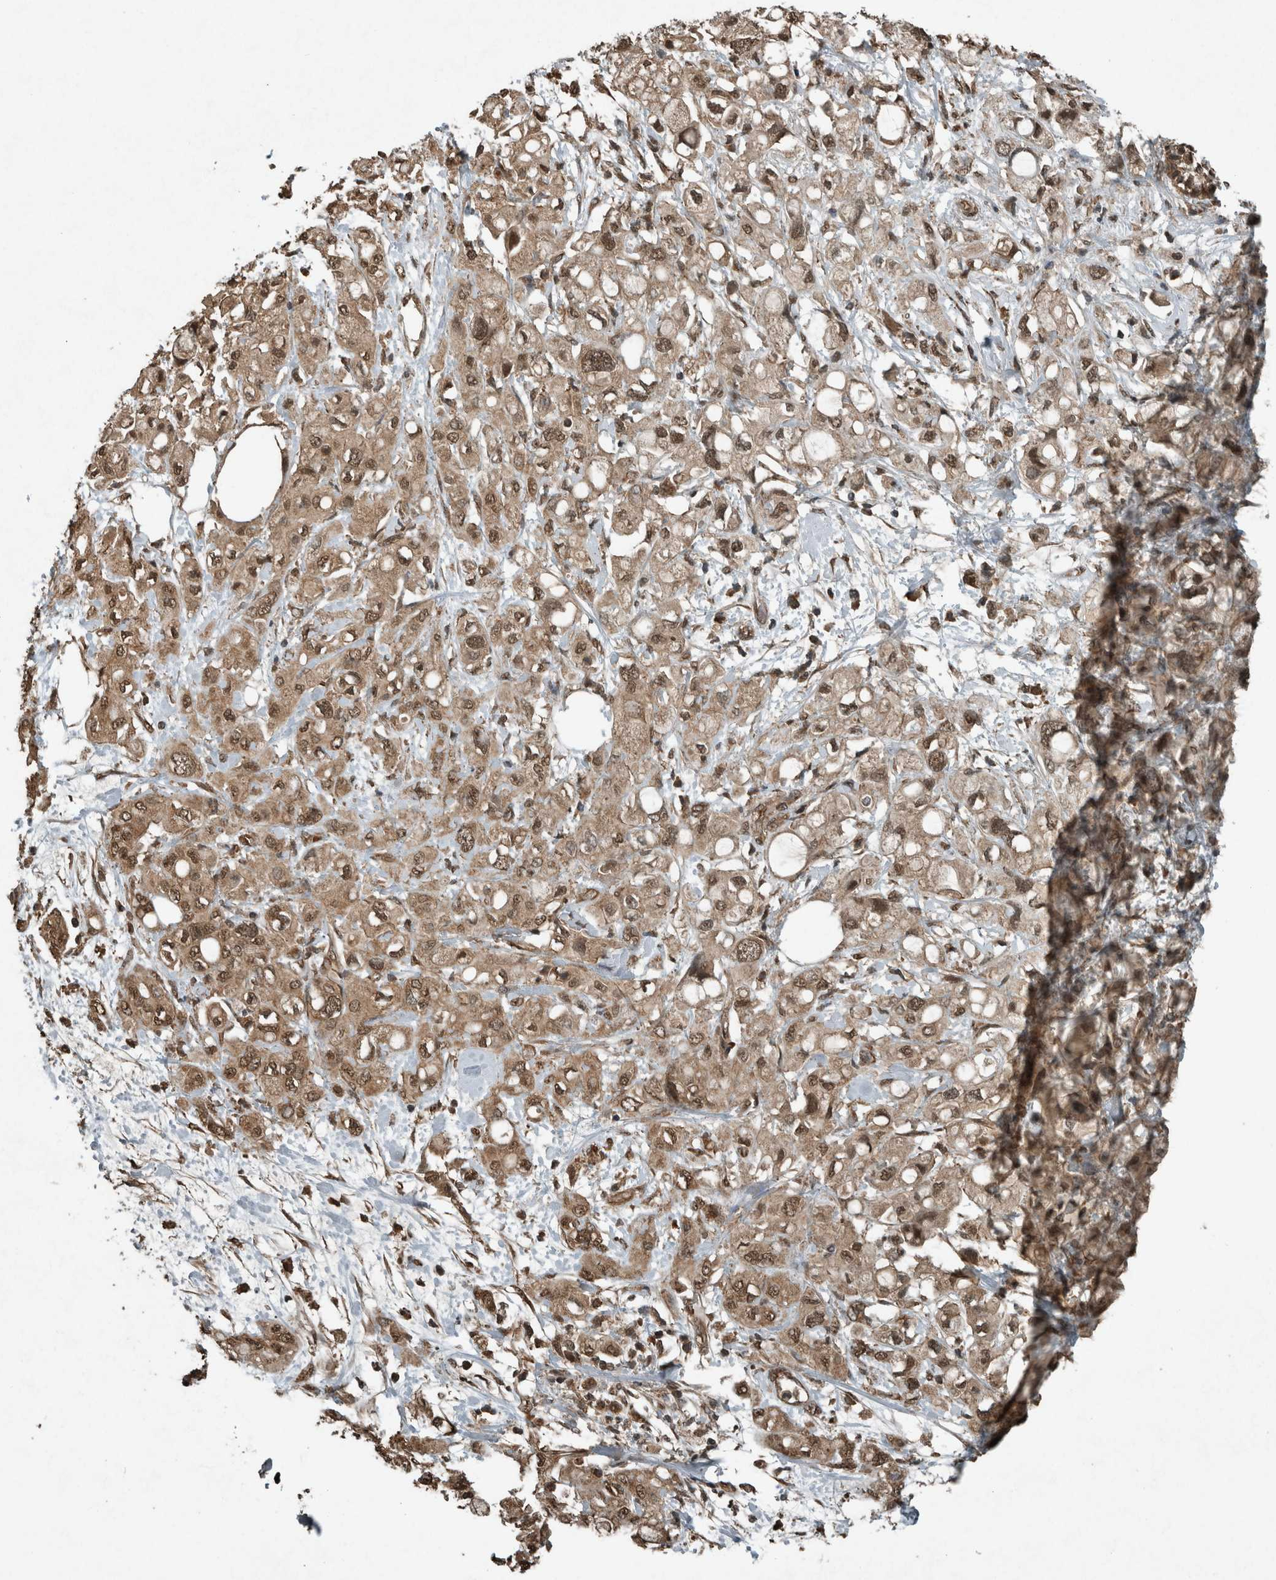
{"staining": {"intensity": "moderate", "quantity": ">75%", "location": "cytoplasmic/membranous,nuclear"}, "tissue": "pancreatic cancer", "cell_type": "Tumor cells", "image_type": "cancer", "snomed": [{"axis": "morphology", "description": "Adenocarcinoma, NOS"}, {"axis": "topography", "description": "Pancreas"}], "caption": "Immunohistochemical staining of pancreatic cancer (adenocarcinoma) exhibits medium levels of moderate cytoplasmic/membranous and nuclear protein positivity in about >75% of tumor cells. The staining was performed using DAB to visualize the protein expression in brown, while the nuclei were stained in blue with hematoxylin (Magnification: 20x).", "gene": "ARHGEF12", "patient": {"sex": "female", "age": 56}}